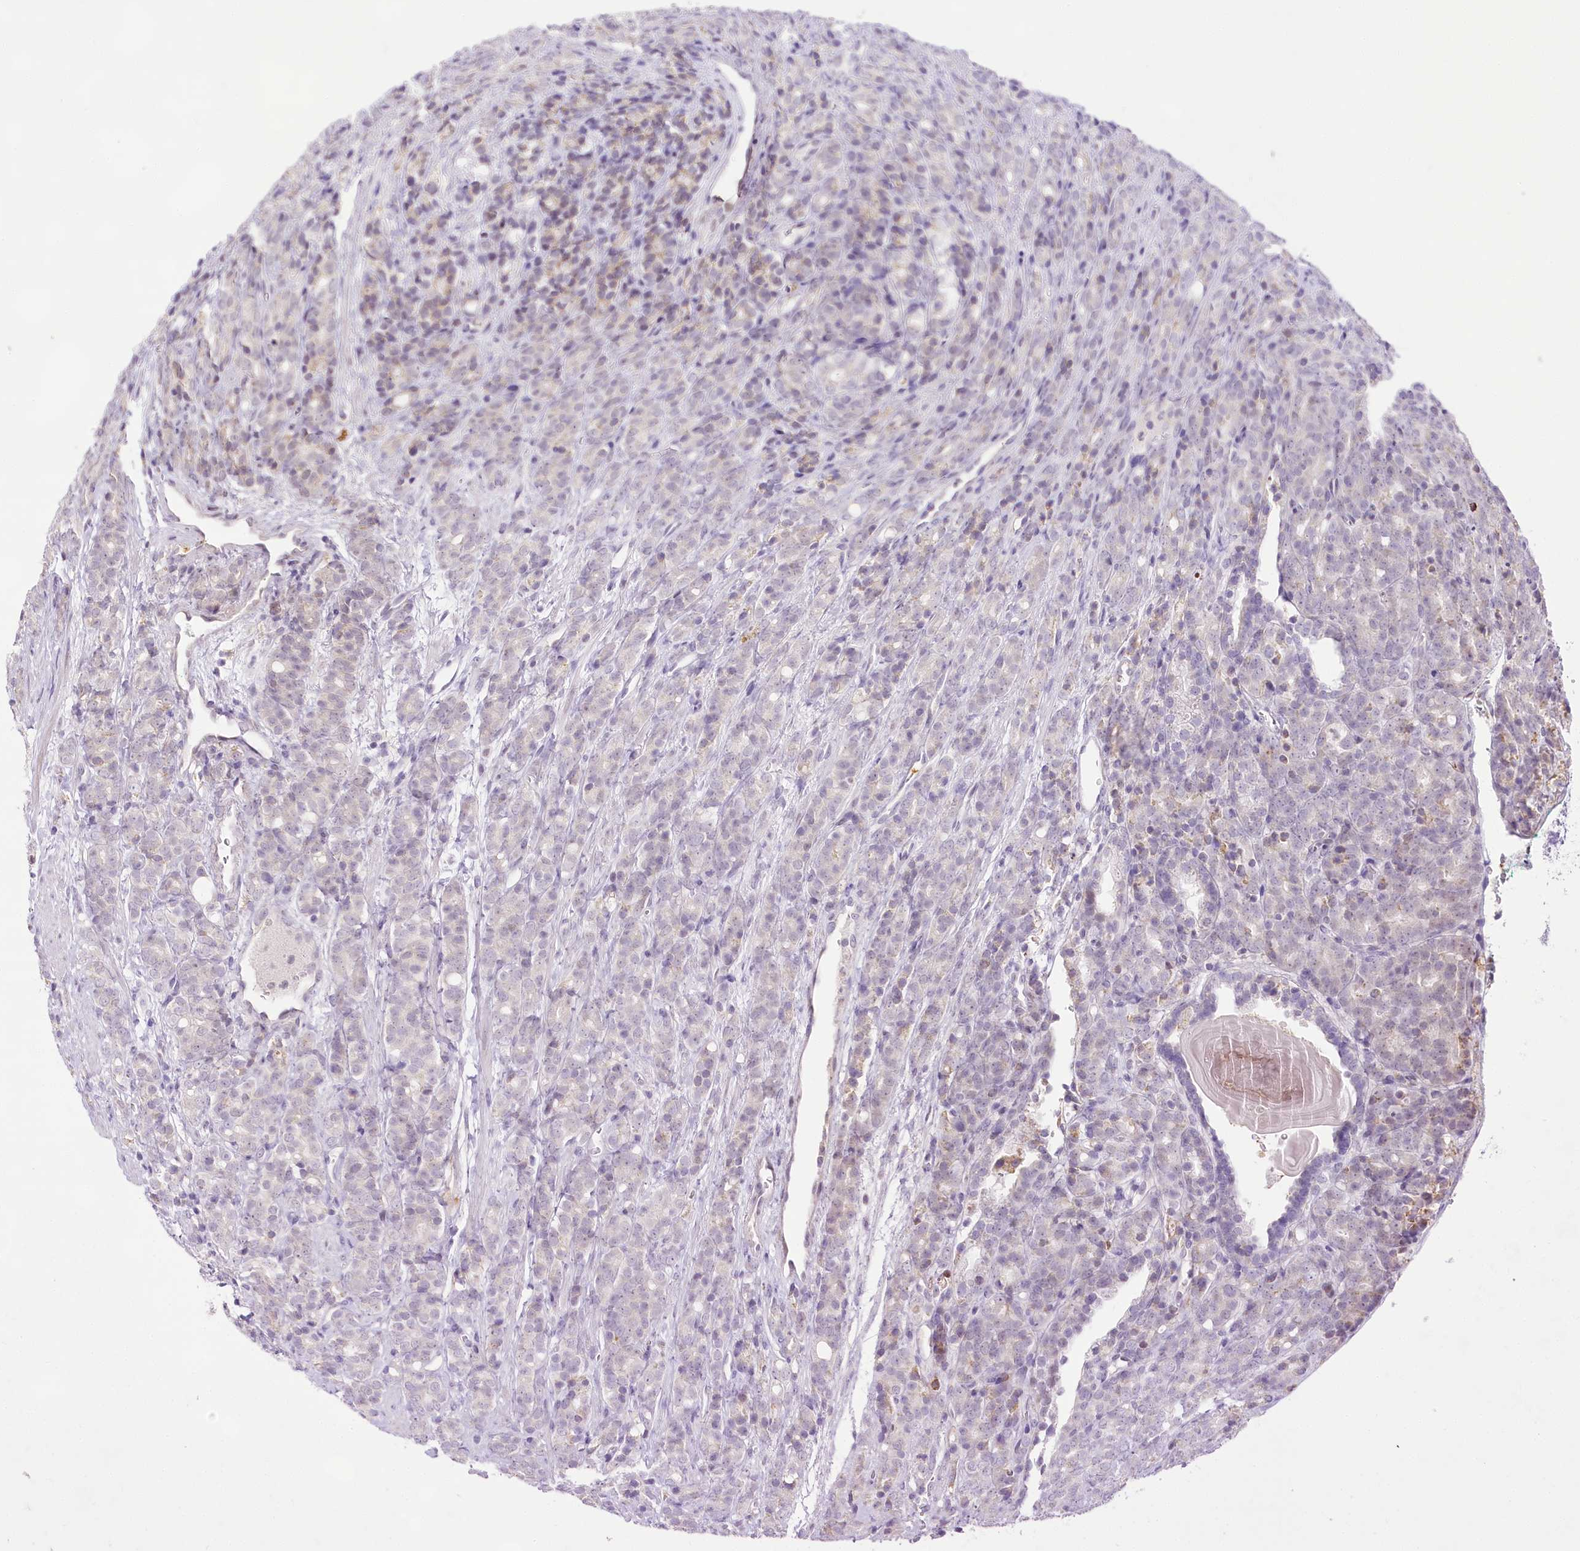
{"staining": {"intensity": "negative", "quantity": "none", "location": "none"}, "tissue": "prostate cancer", "cell_type": "Tumor cells", "image_type": "cancer", "snomed": [{"axis": "morphology", "description": "Adenocarcinoma, High grade"}, {"axis": "topography", "description": "Prostate"}], "caption": "Tumor cells are negative for brown protein staining in prostate adenocarcinoma (high-grade).", "gene": "CCDC30", "patient": {"sex": "male", "age": 62}}